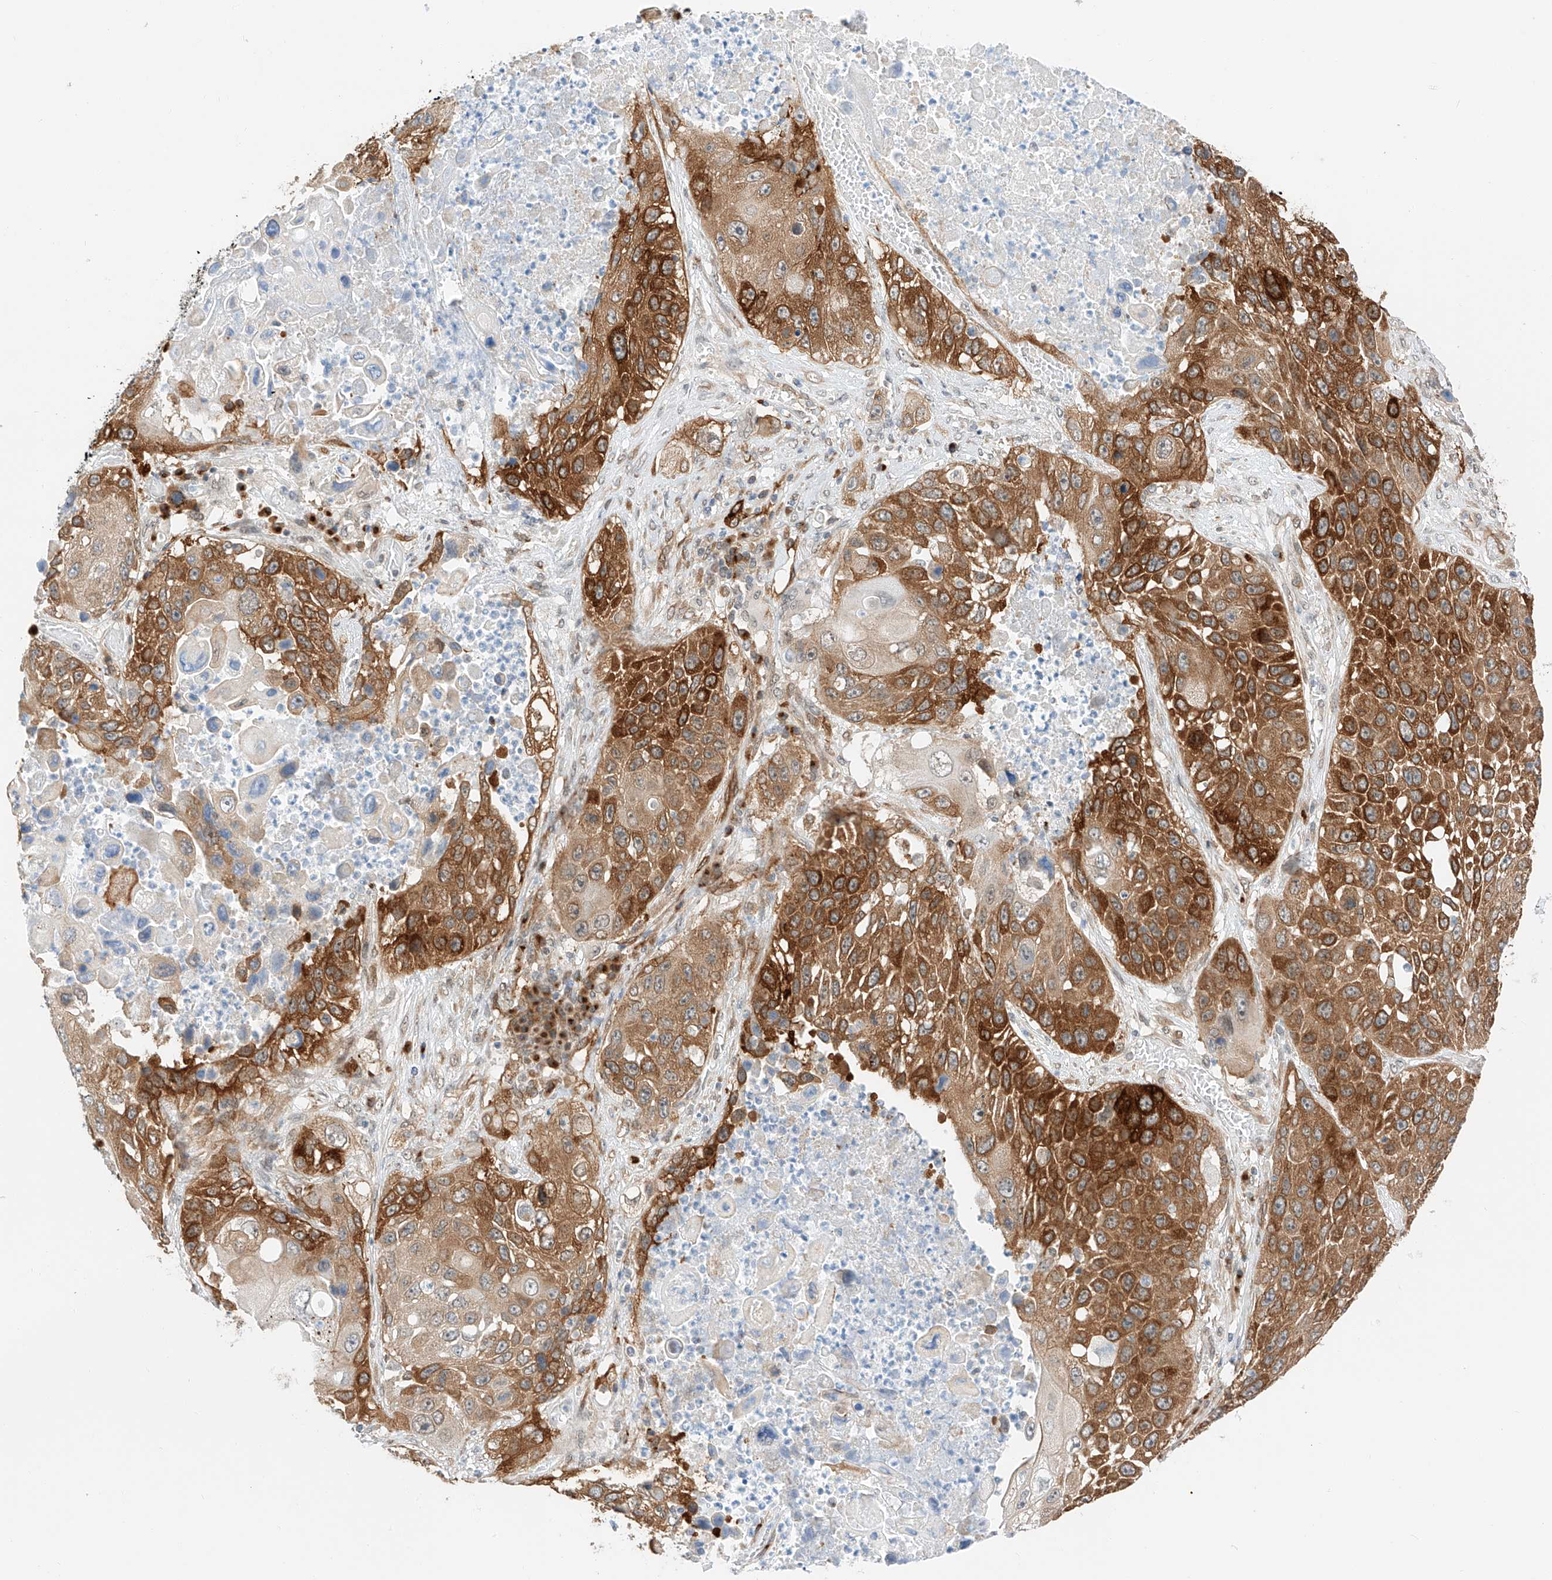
{"staining": {"intensity": "moderate", "quantity": ">75%", "location": "cytoplasmic/membranous"}, "tissue": "lung cancer", "cell_type": "Tumor cells", "image_type": "cancer", "snomed": [{"axis": "morphology", "description": "Squamous cell carcinoma, NOS"}, {"axis": "topography", "description": "Lung"}], "caption": "Protein staining by IHC displays moderate cytoplasmic/membranous staining in approximately >75% of tumor cells in lung cancer (squamous cell carcinoma).", "gene": "CARMIL1", "patient": {"sex": "male", "age": 61}}